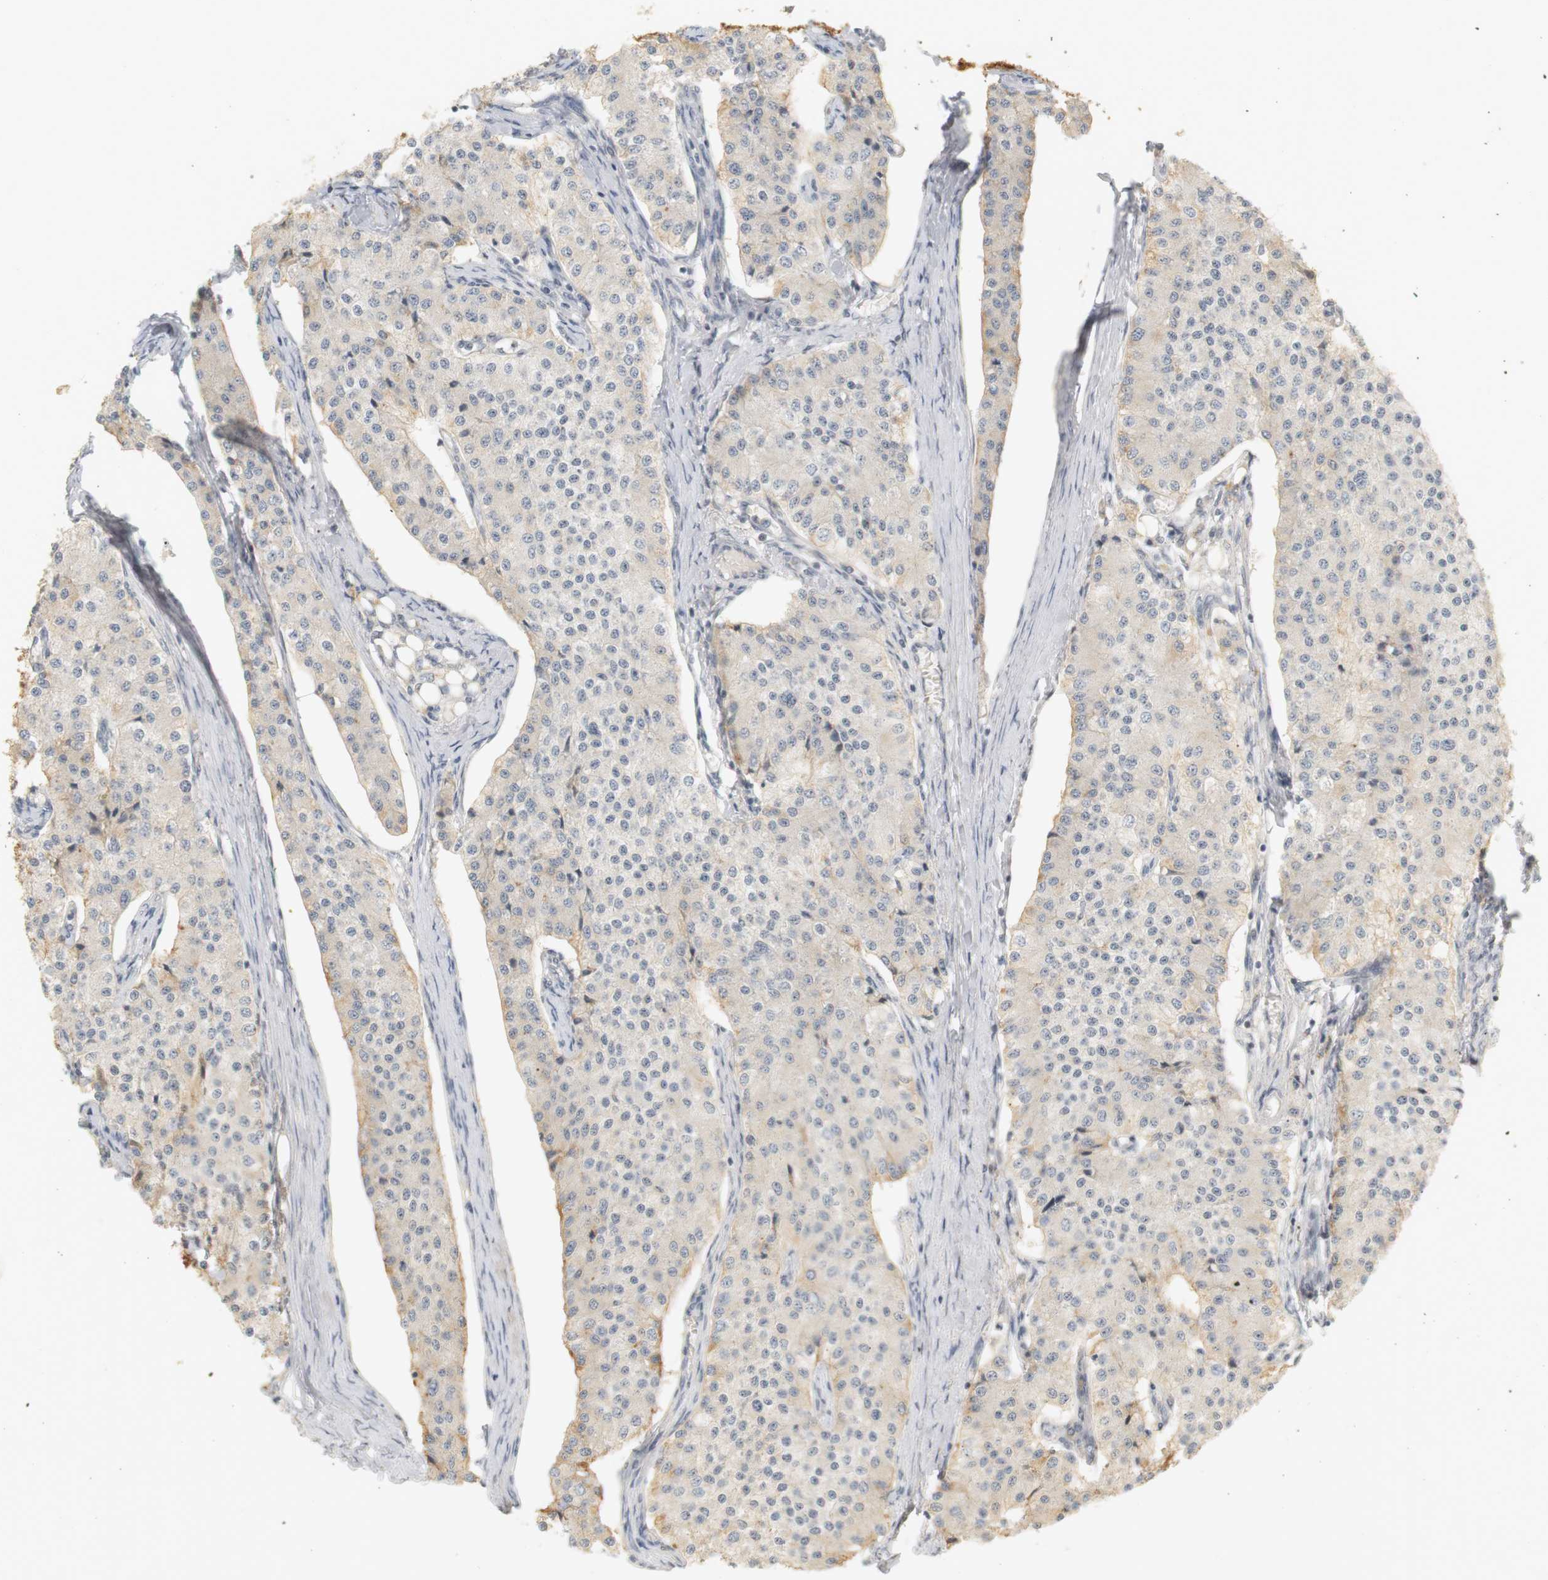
{"staining": {"intensity": "weak", "quantity": "25%-75%", "location": "cytoplasmic/membranous"}, "tissue": "carcinoid", "cell_type": "Tumor cells", "image_type": "cancer", "snomed": [{"axis": "morphology", "description": "Carcinoid, malignant, NOS"}, {"axis": "topography", "description": "Colon"}], "caption": "Malignant carcinoid stained with a protein marker shows weak staining in tumor cells.", "gene": "RTN3", "patient": {"sex": "female", "age": 52}}